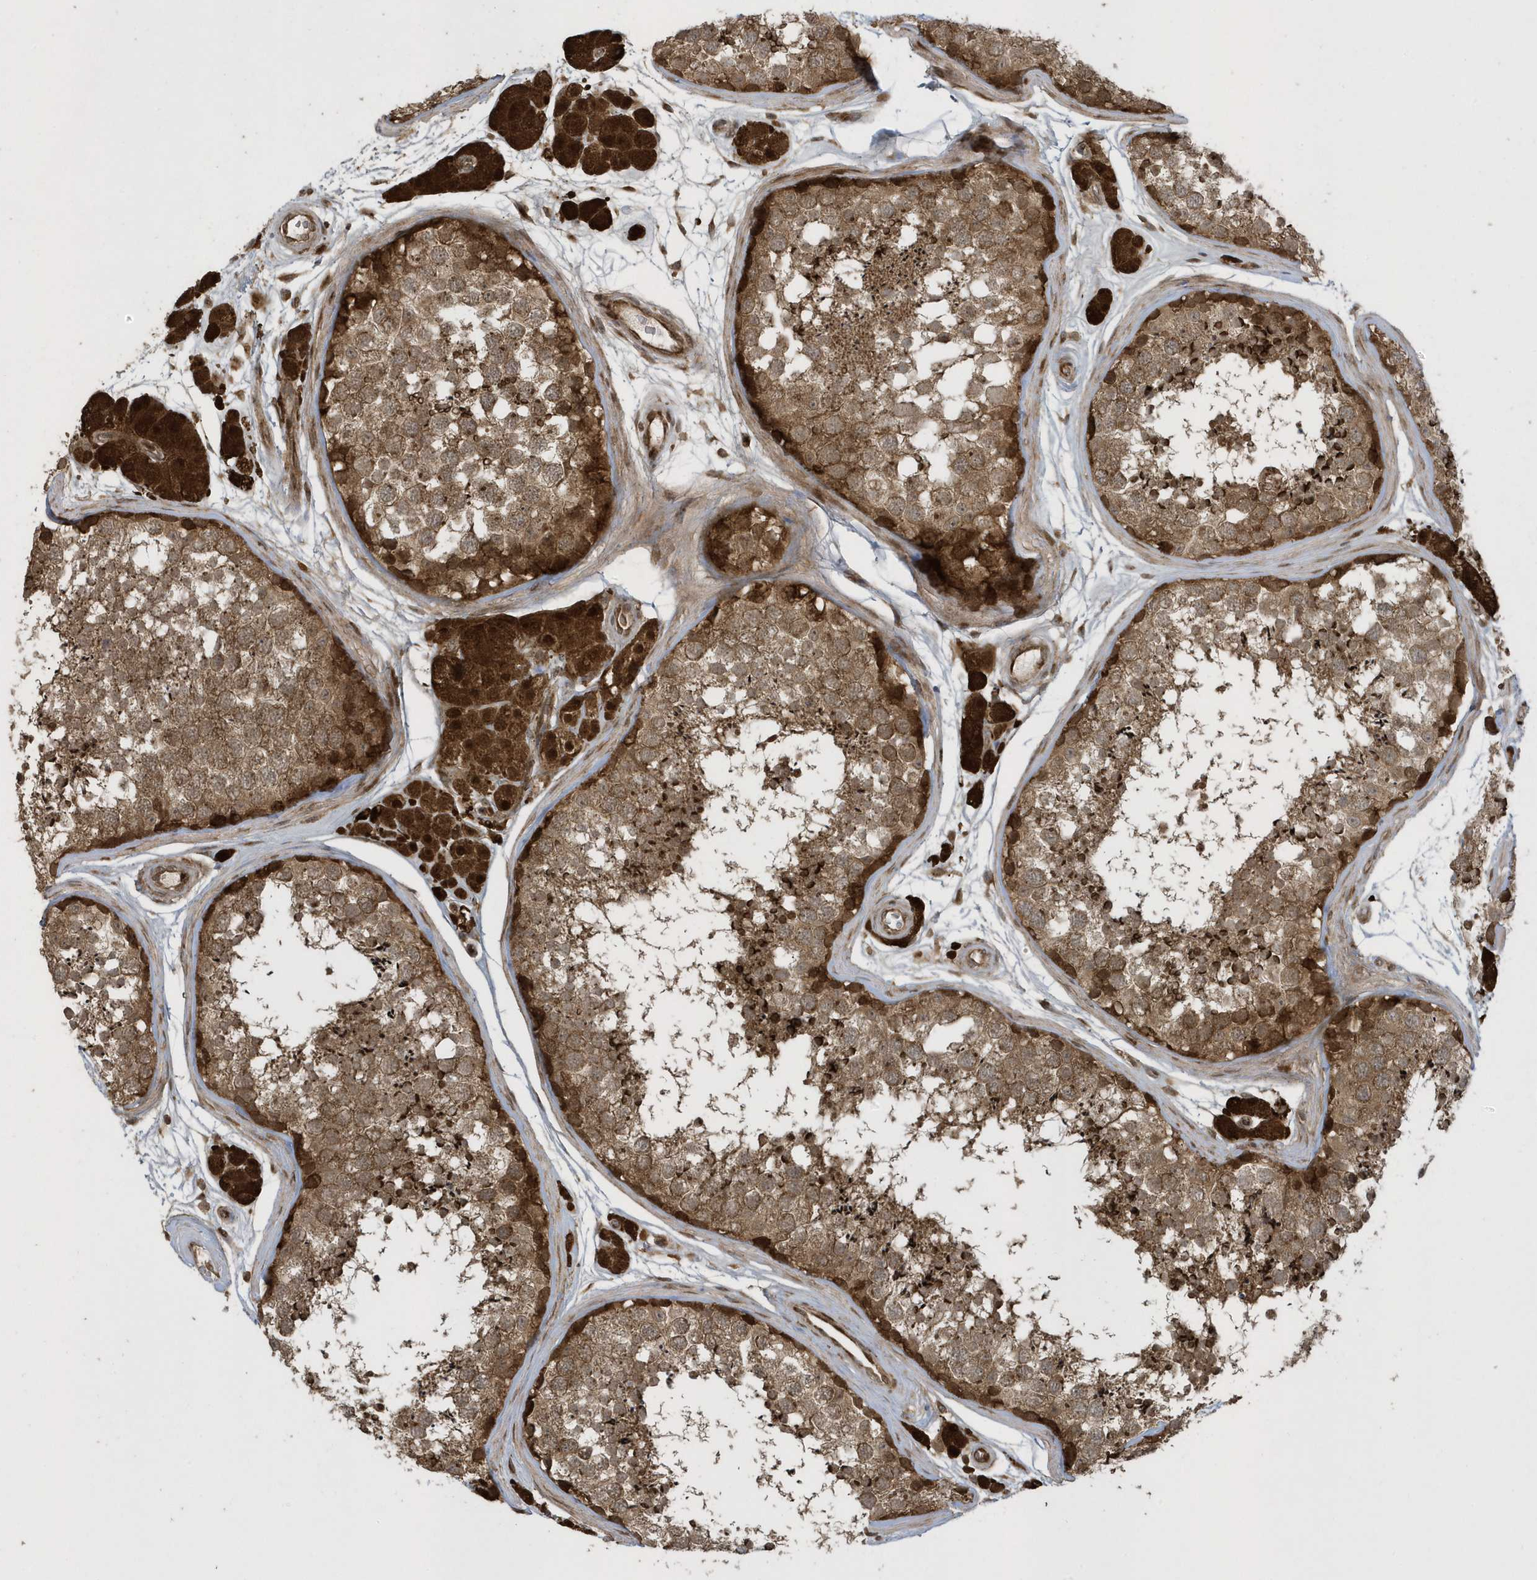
{"staining": {"intensity": "moderate", "quantity": ">75%", "location": "cytoplasmic/membranous"}, "tissue": "testis", "cell_type": "Cells in seminiferous ducts", "image_type": "normal", "snomed": [{"axis": "morphology", "description": "Normal tissue, NOS"}, {"axis": "topography", "description": "Testis"}], "caption": "Testis stained with DAB immunohistochemistry exhibits medium levels of moderate cytoplasmic/membranous positivity in approximately >75% of cells in seminiferous ducts.", "gene": "STAMBP", "patient": {"sex": "male", "age": 56}}